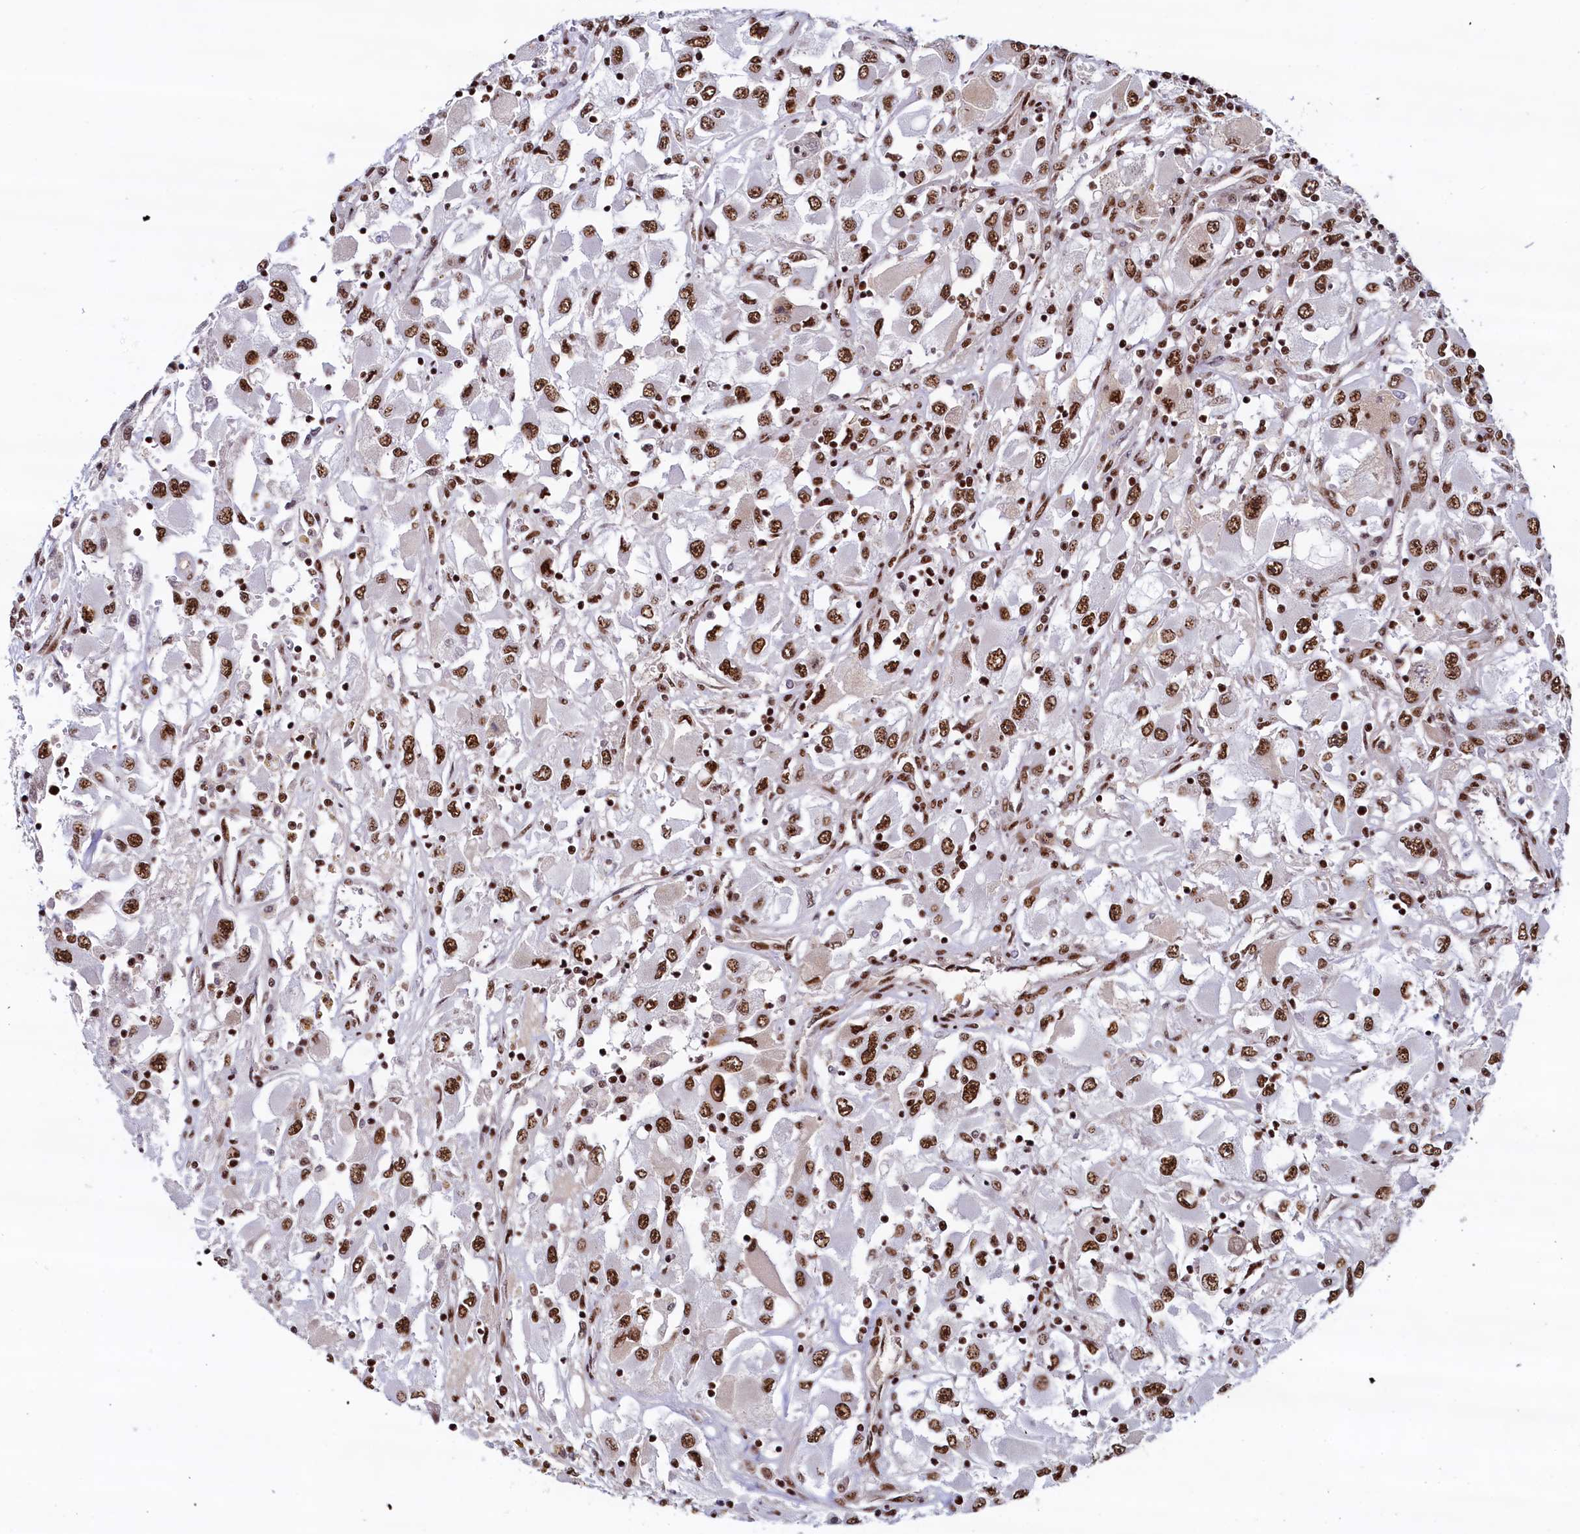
{"staining": {"intensity": "strong", "quantity": ">75%", "location": "nuclear"}, "tissue": "renal cancer", "cell_type": "Tumor cells", "image_type": "cancer", "snomed": [{"axis": "morphology", "description": "Adenocarcinoma, NOS"}, {"axis": "topography", "description": "Kidney"}], "caption": "Immunohistochemistry (IHC) (DAB (3,3'-diaminobenzidine)) staining of human adenocarcinoma (renal) shows strong nuclear protein expression in about >75% of tumor cells.", "gene": "ZC3H18", "patient": {"sex": "female", "age": 52}}